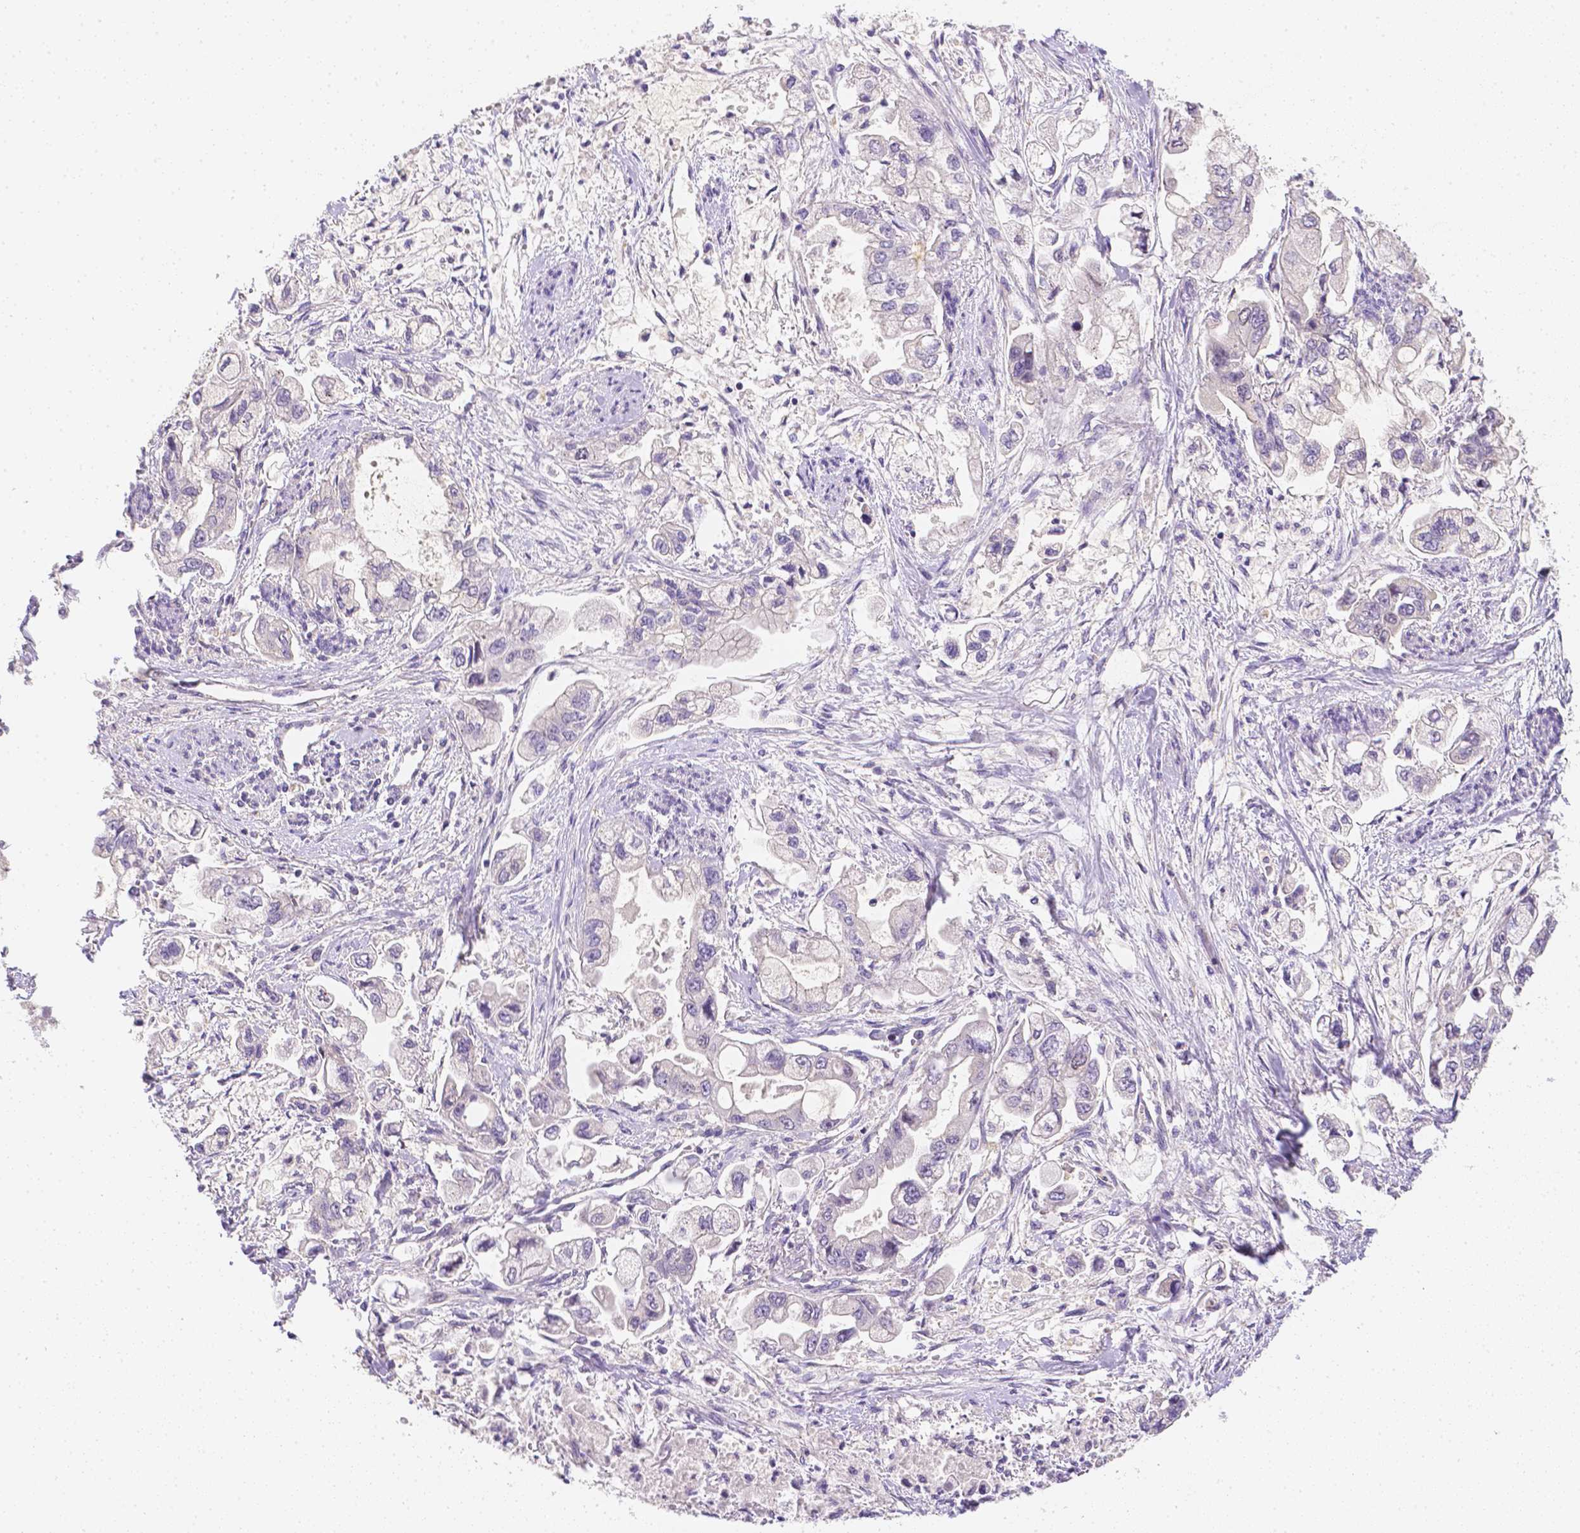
{"staining": {"intensity": "negative", "quantity": "none", "location": "none"}, "tissue": "stomach cancer", "cell_type": "Tumor cells", "image_type": "cancer", "snomed": [{"axis": "morphology", "description": "Normal tissue, NOS"}, {"axis": "morphology", "description": "Adenocarcinoma, NOS"}, {"axis": "topography", "description": "Stomach"}], "caption": "Tumor cells show no significant protein staining in stomach cancer (adenocarcinoma).", "gene": "C10orf67", "patient": {"sex": "male", "age": 62}}